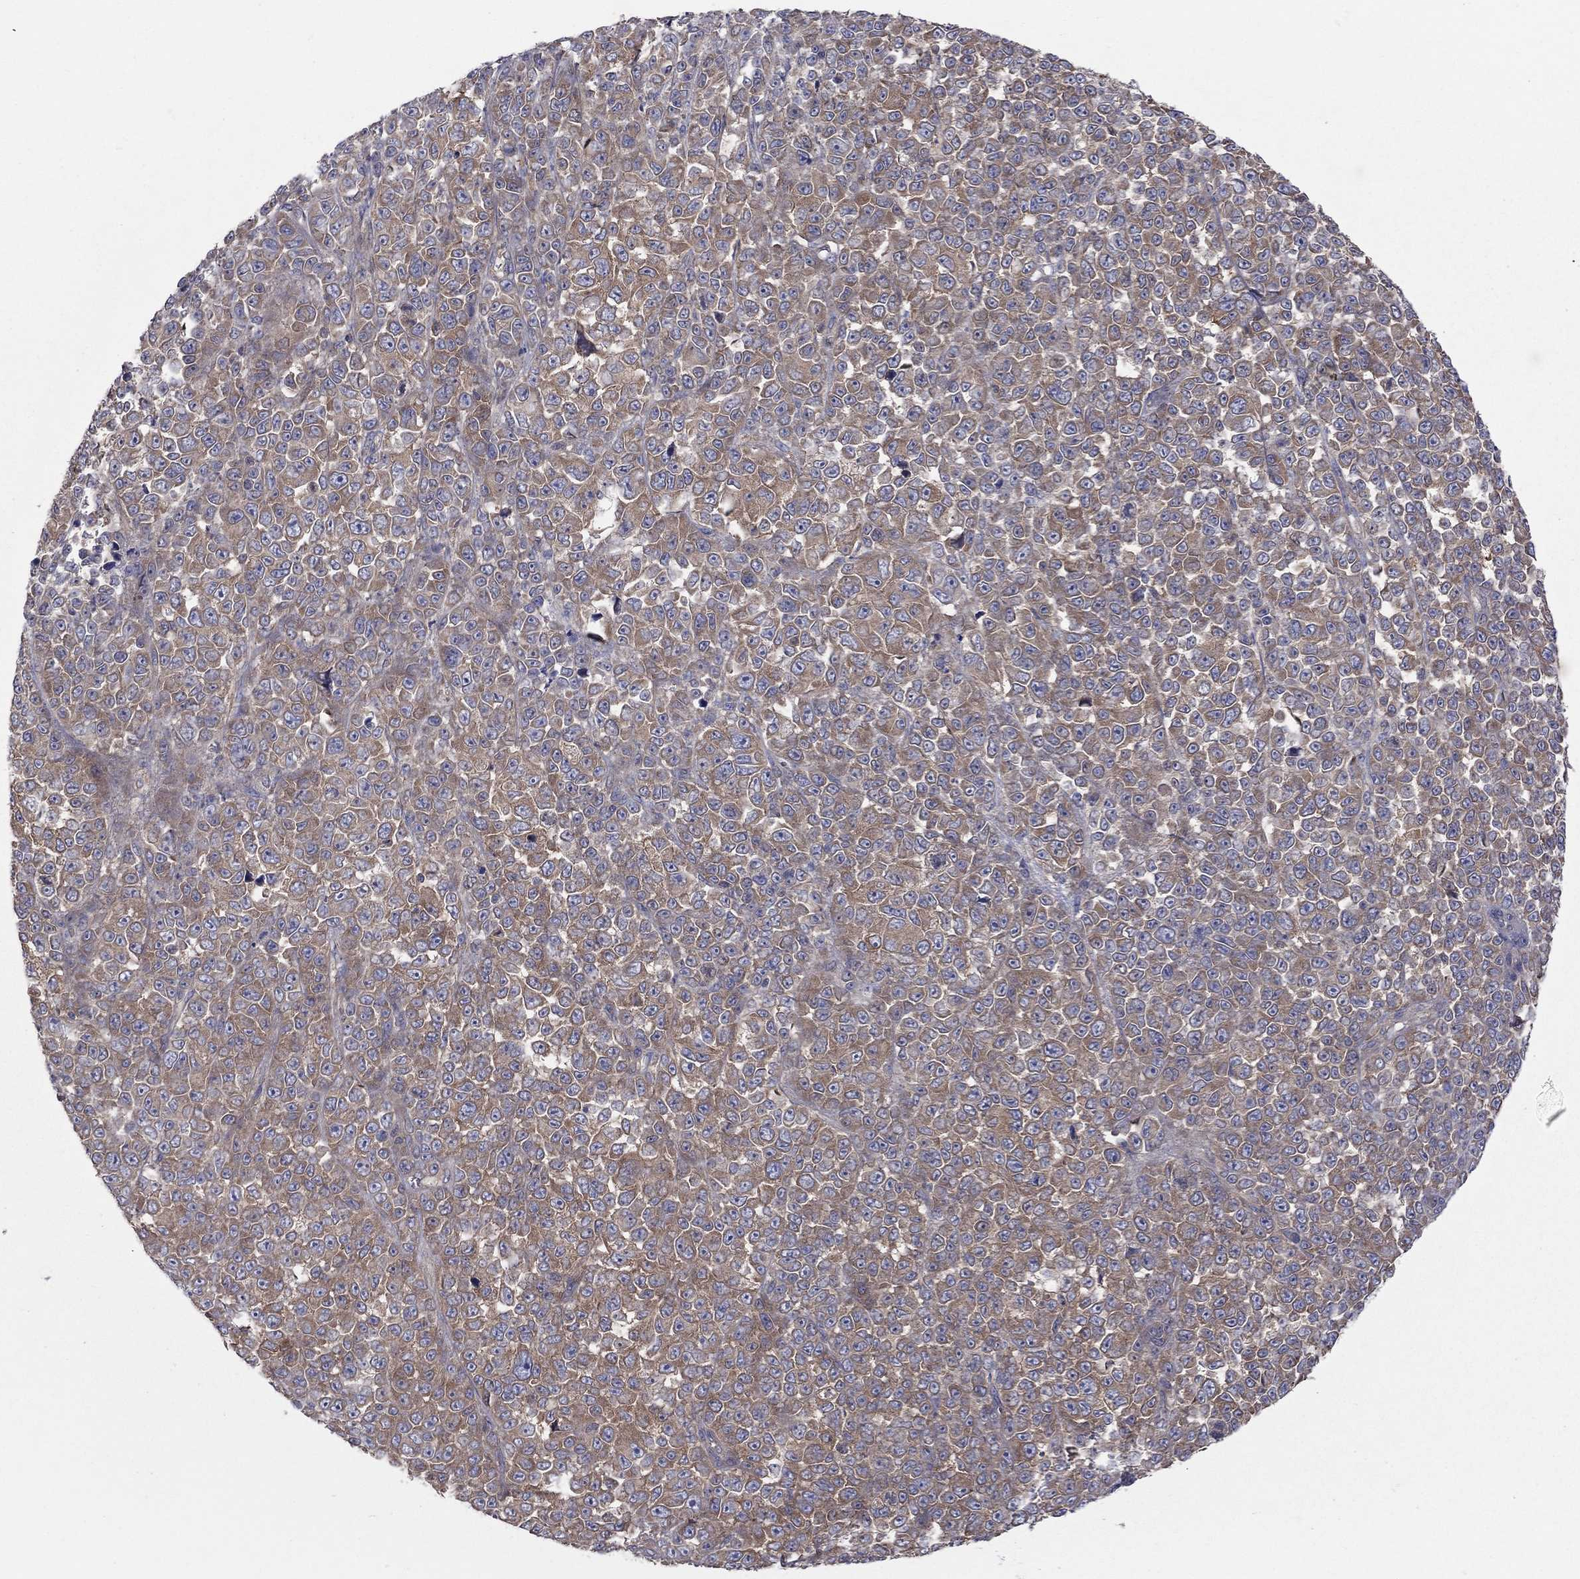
{"staining": {"intensity": "moderate", "quantity": "25%-75%", "location": "cytoplasmic/membranous"}, "tissue": "melanoma", "cell_type": "Tumor cells", "image_type": "cancer", "snomed": [{"axis": "morphology", "description": "Malignant melanoma, NOS"}, {"axis": "topography", "description": "Skin"}], "caption": "This photomicrograph shows IHC staining of human melanoma, with medium moderate cytoplasmic/membranous staining in about 25%-75% of tumor cells.", "gene": "RNF123", "patient": {"sex": "female", "age": 95}}